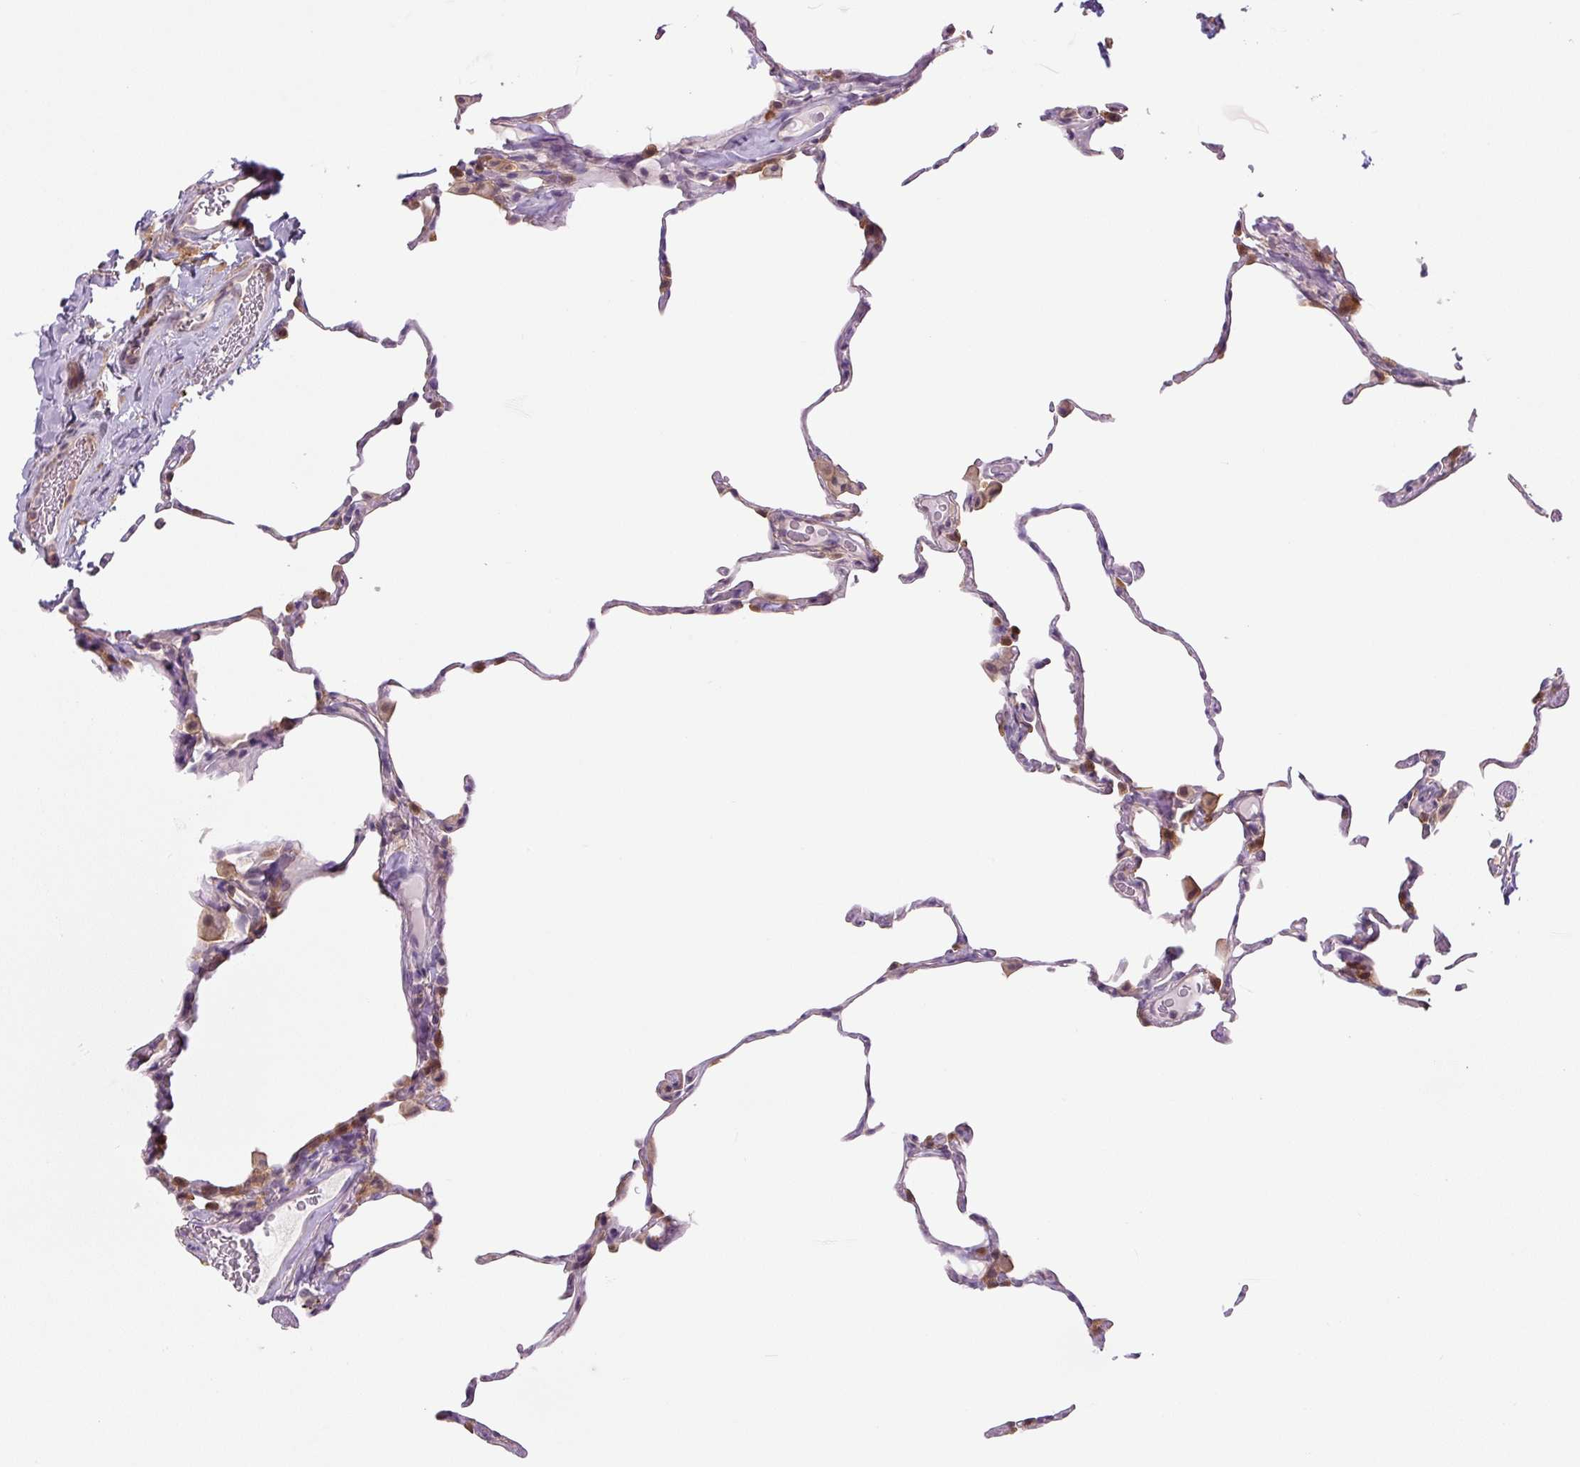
{"staining": {"intensity": "negative", "quantity": "none", "location": "none"}, "tissue": "lung", "cell_type": "Alveolar cells", "image_type": "normal", "snomed": [{"axis": "morphology", "description": "Normal tissue, NOS"}, {"axis": "topography", "description": "Lung"}], "caption": "Immunohistochemical staining of normal lung reveals no significant positivity in alveolar cells. (Stains: DAB (3,3'-diaminobenzidine) immunohistochemistry with hematoxylin counter stain, Microscopy: brightfield microscopy at high magnification).", "gene": "SPSB2", "patient": {"sex": "female", "age": 57}}